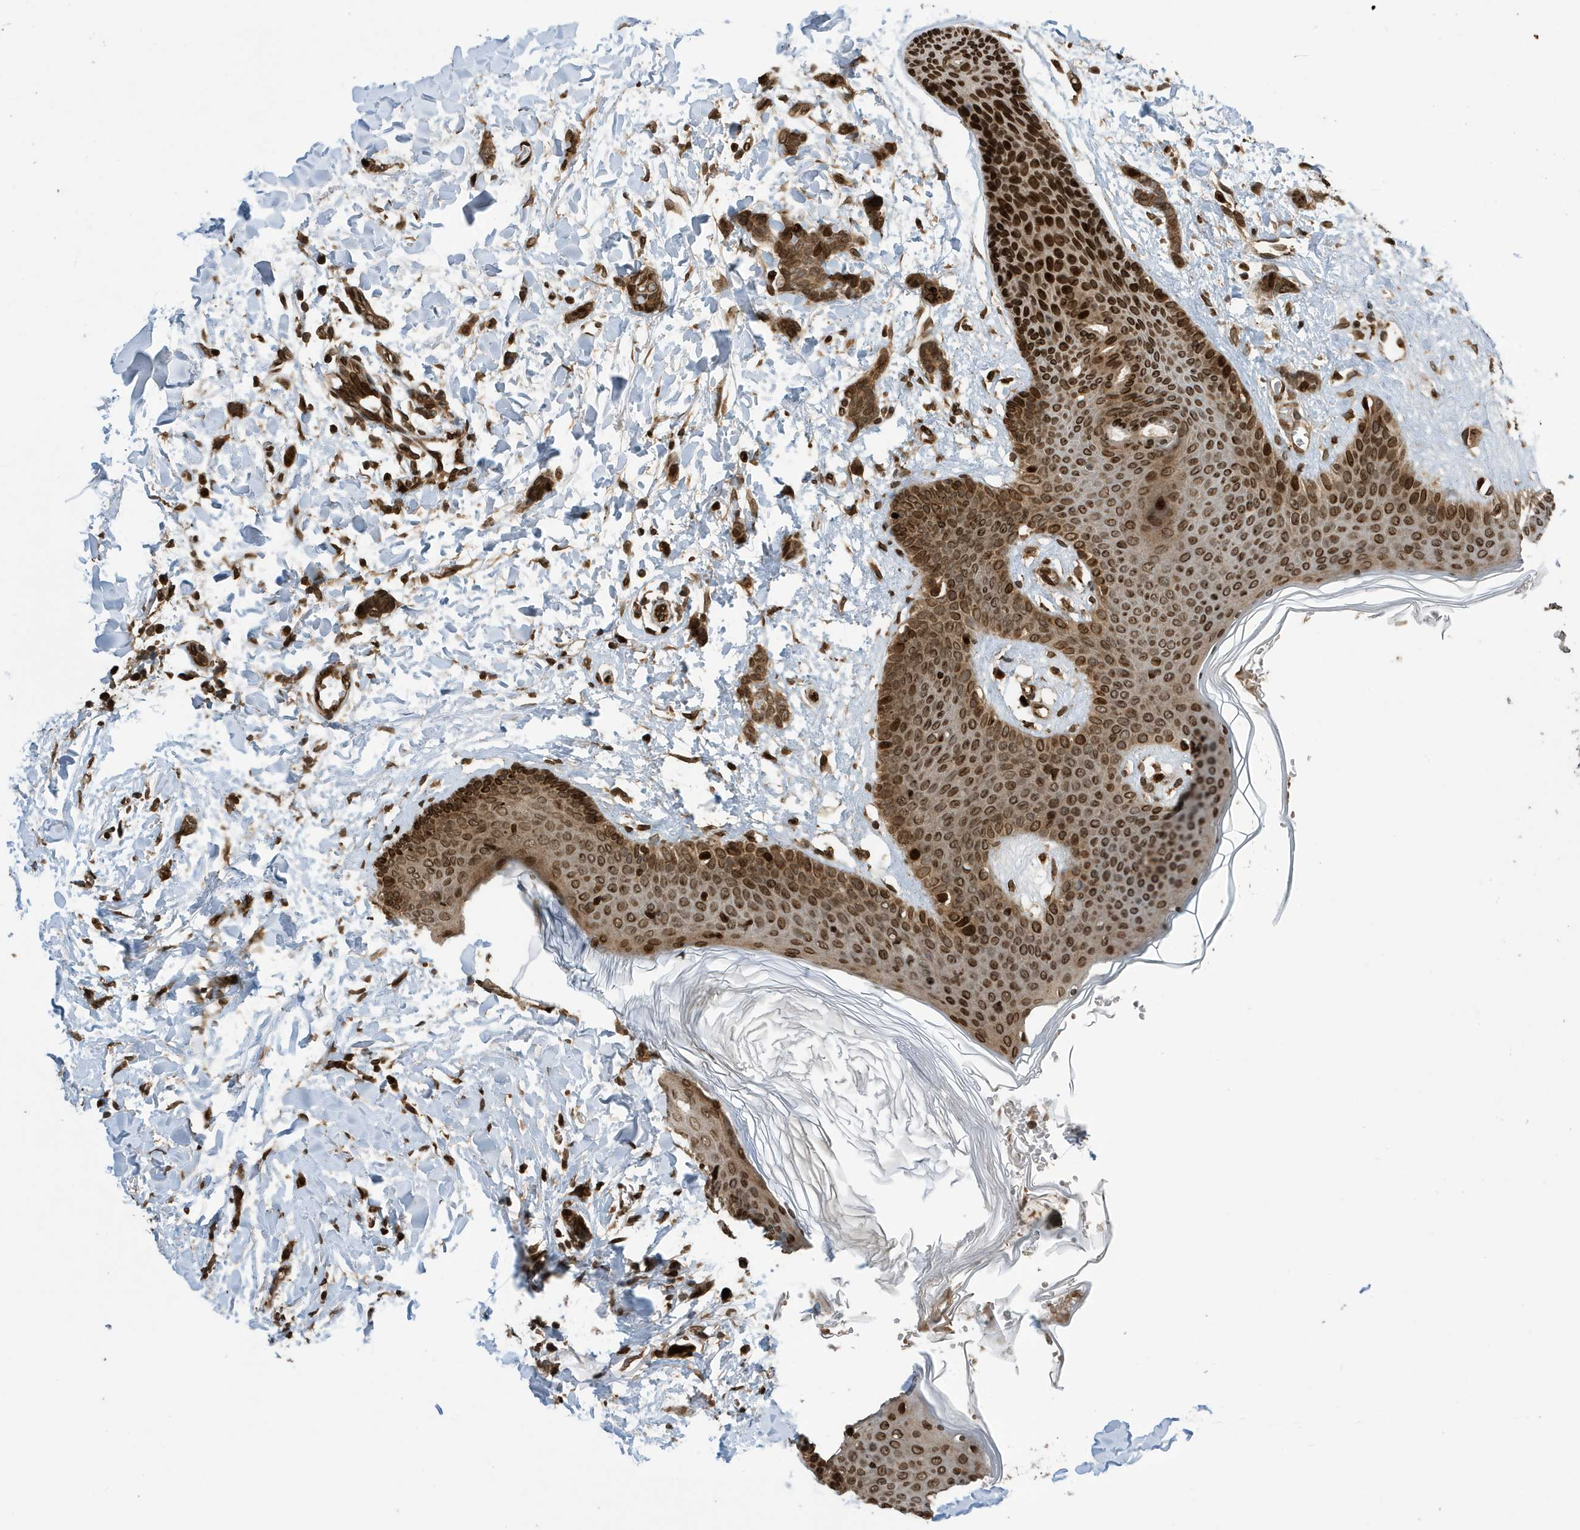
{"staining": {"intensity": "strong", "quantity": ">75%", "location": "cytoplasmic/membranous,nuclear"}, "tissue": "breast cancer", "cell_type": "Tumor cells", "image_type": "cancer", "snomed": [{"axis": "morphology", "description": "Lobular carcinoma"}, {"axis": "topography", "description": "Skin"}, {"axis": "topography", "description": "Breast"}], "caption": "This is an image of immunohistochemistry staining of breast cancer (lobular carcinoma), which shows strong positivity in the cytoplasmic/membranous and nuclear of tumor cells.", "gene": "DUSP18", "patient": {"sex": "female", "age": 46}}